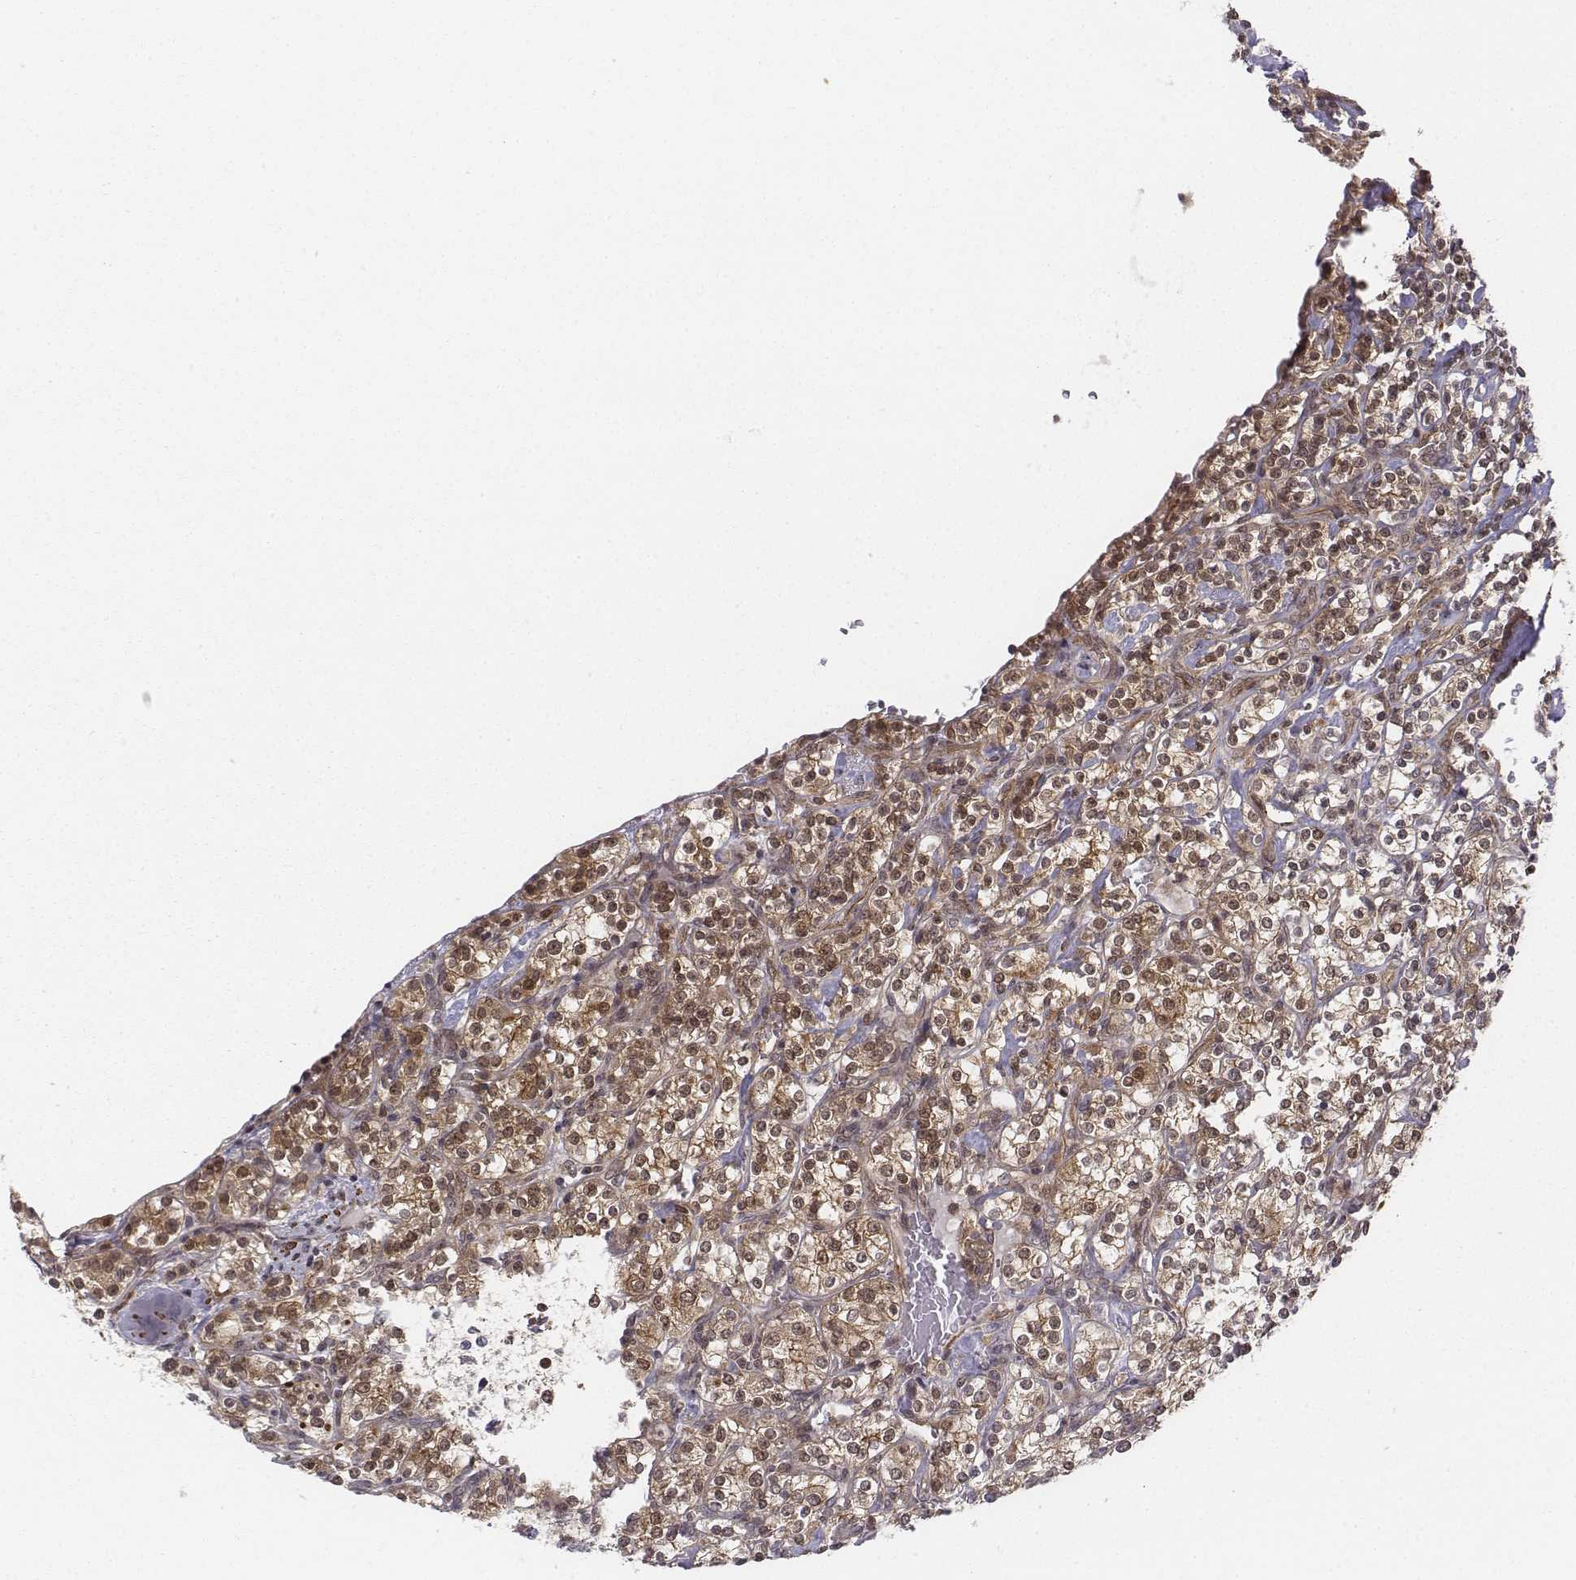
{"staining": {"intensity": "moderate", "quantity": ">75%", "location": "cytoplasmic/membranous,nuclear"}, "tissue": "renal cancer", "cell_type": "Tumor cells", "image_type": "cancer", "snomed": [{"axis": "morphology", "description": "Adenocarcinoma, NOS"}, {"axis": "topography", "description": "Kidney"}], "caption": "Brown immunohistochemical staining in renal cancer exhibits moderate cytoplasmic/membranous and nuclear staining in approximately >75% of tumor cells.", "gene": "ZFYVE19", "patient": {"sex": "male", "age": 77}}